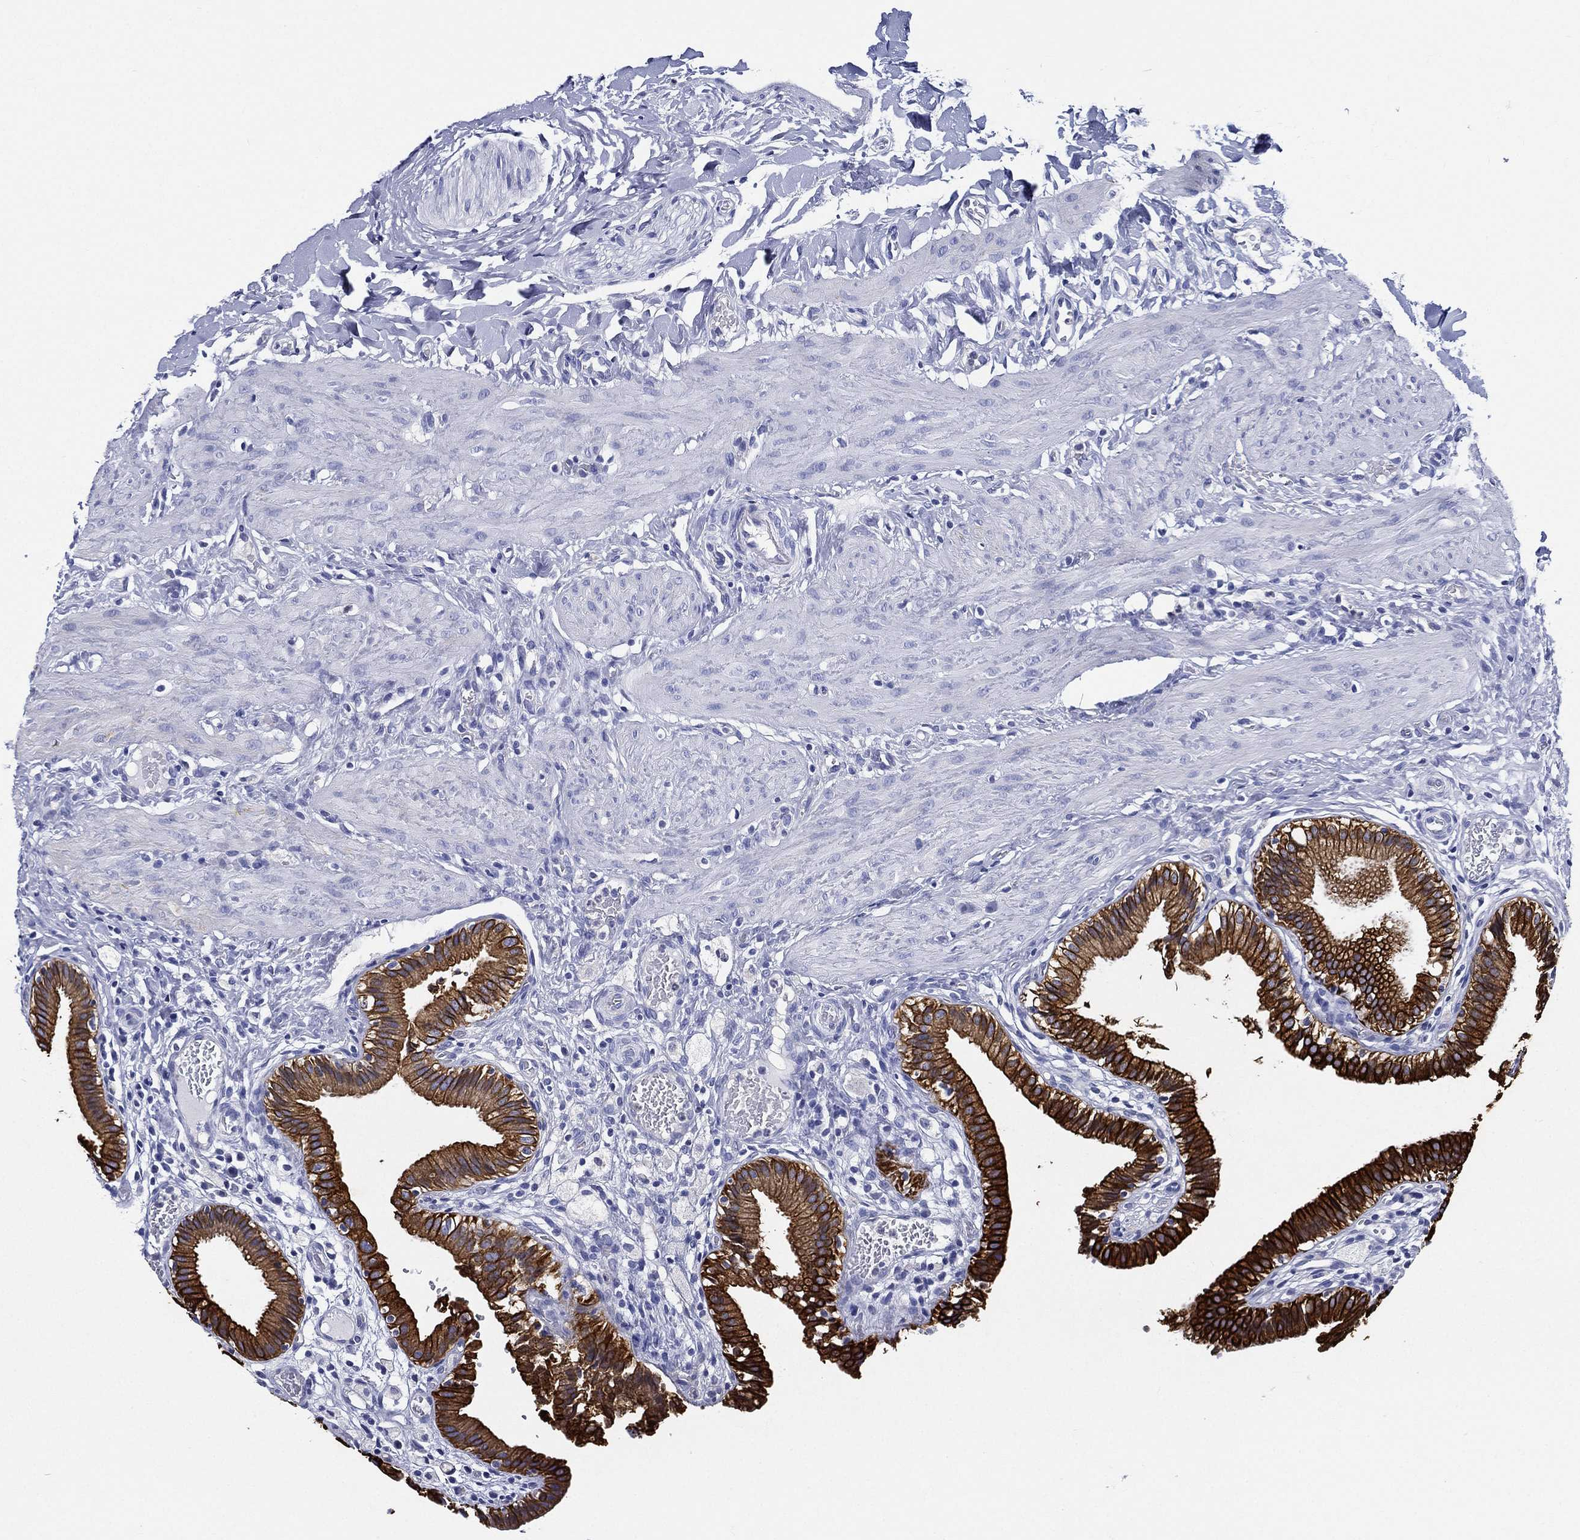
{"staining": {"intensity": "strong", "quantity": ">75%", "location": "cytoplasmic/membranous"}, "tissue": "gallbladder", "cell_type": "Glandular cells", "image_type": "normal", "snomed": [{"axis": "morphology", "description": "Normal tissue, NOS"}, {"axis": "topography", "description": "Gallbladder"}], "caption": "High-magnification brightfield microscopy of benign gallbladder stained with DAB (brown) and counterstained with hematoxylin (blue). glandular cells exhibit strong cytoplasmic/membranous expression is present in approximately>75% of cells.", "gene": "NEDD9", "patient": {"sex": "female", "age": 24}}